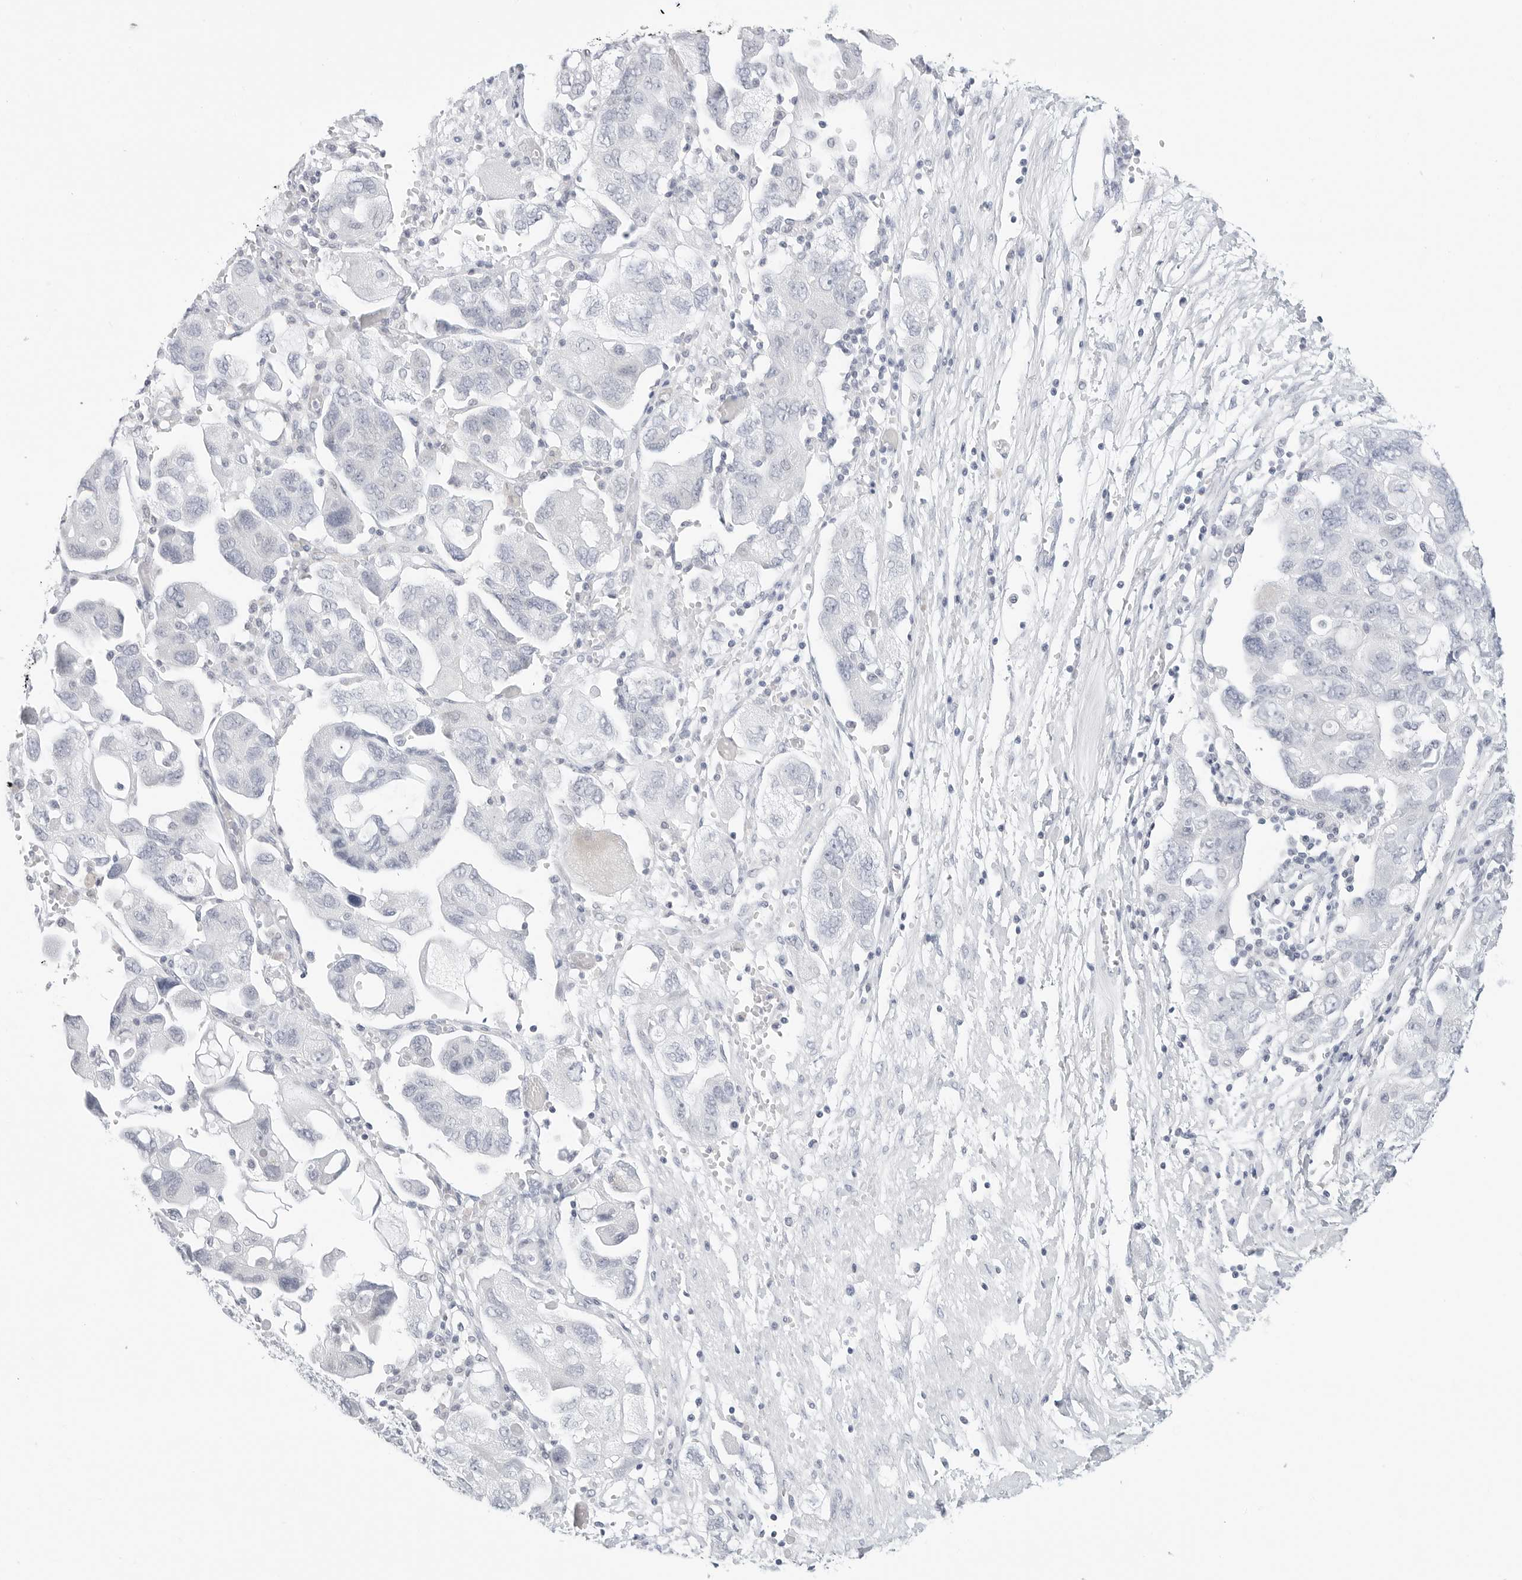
{"staining": {"intensity": "negative", "quantity": "none", "location": "none"}, "tissue": "ovarian cancer", "cell_type": "Tumor cells", "image_type": "cancer", "snomed": [{"axis": "morphology", "description": "Carcinoma, NOS"}, {"axis": "morphology", "description": "Cystadenocarcinoma, serous, NOS"}, {"axis": "topography", "description": "Ovary"}], "caption": "Tumor cells show no significant positivity in ovarian serous cystadenocarcinoma. (DAB immunohistochemistry (IHC) visualized using brightfield microscopy, high magnification).", "gene": "HMGCS2", "patient": {"sex": "female", "age": 69}}